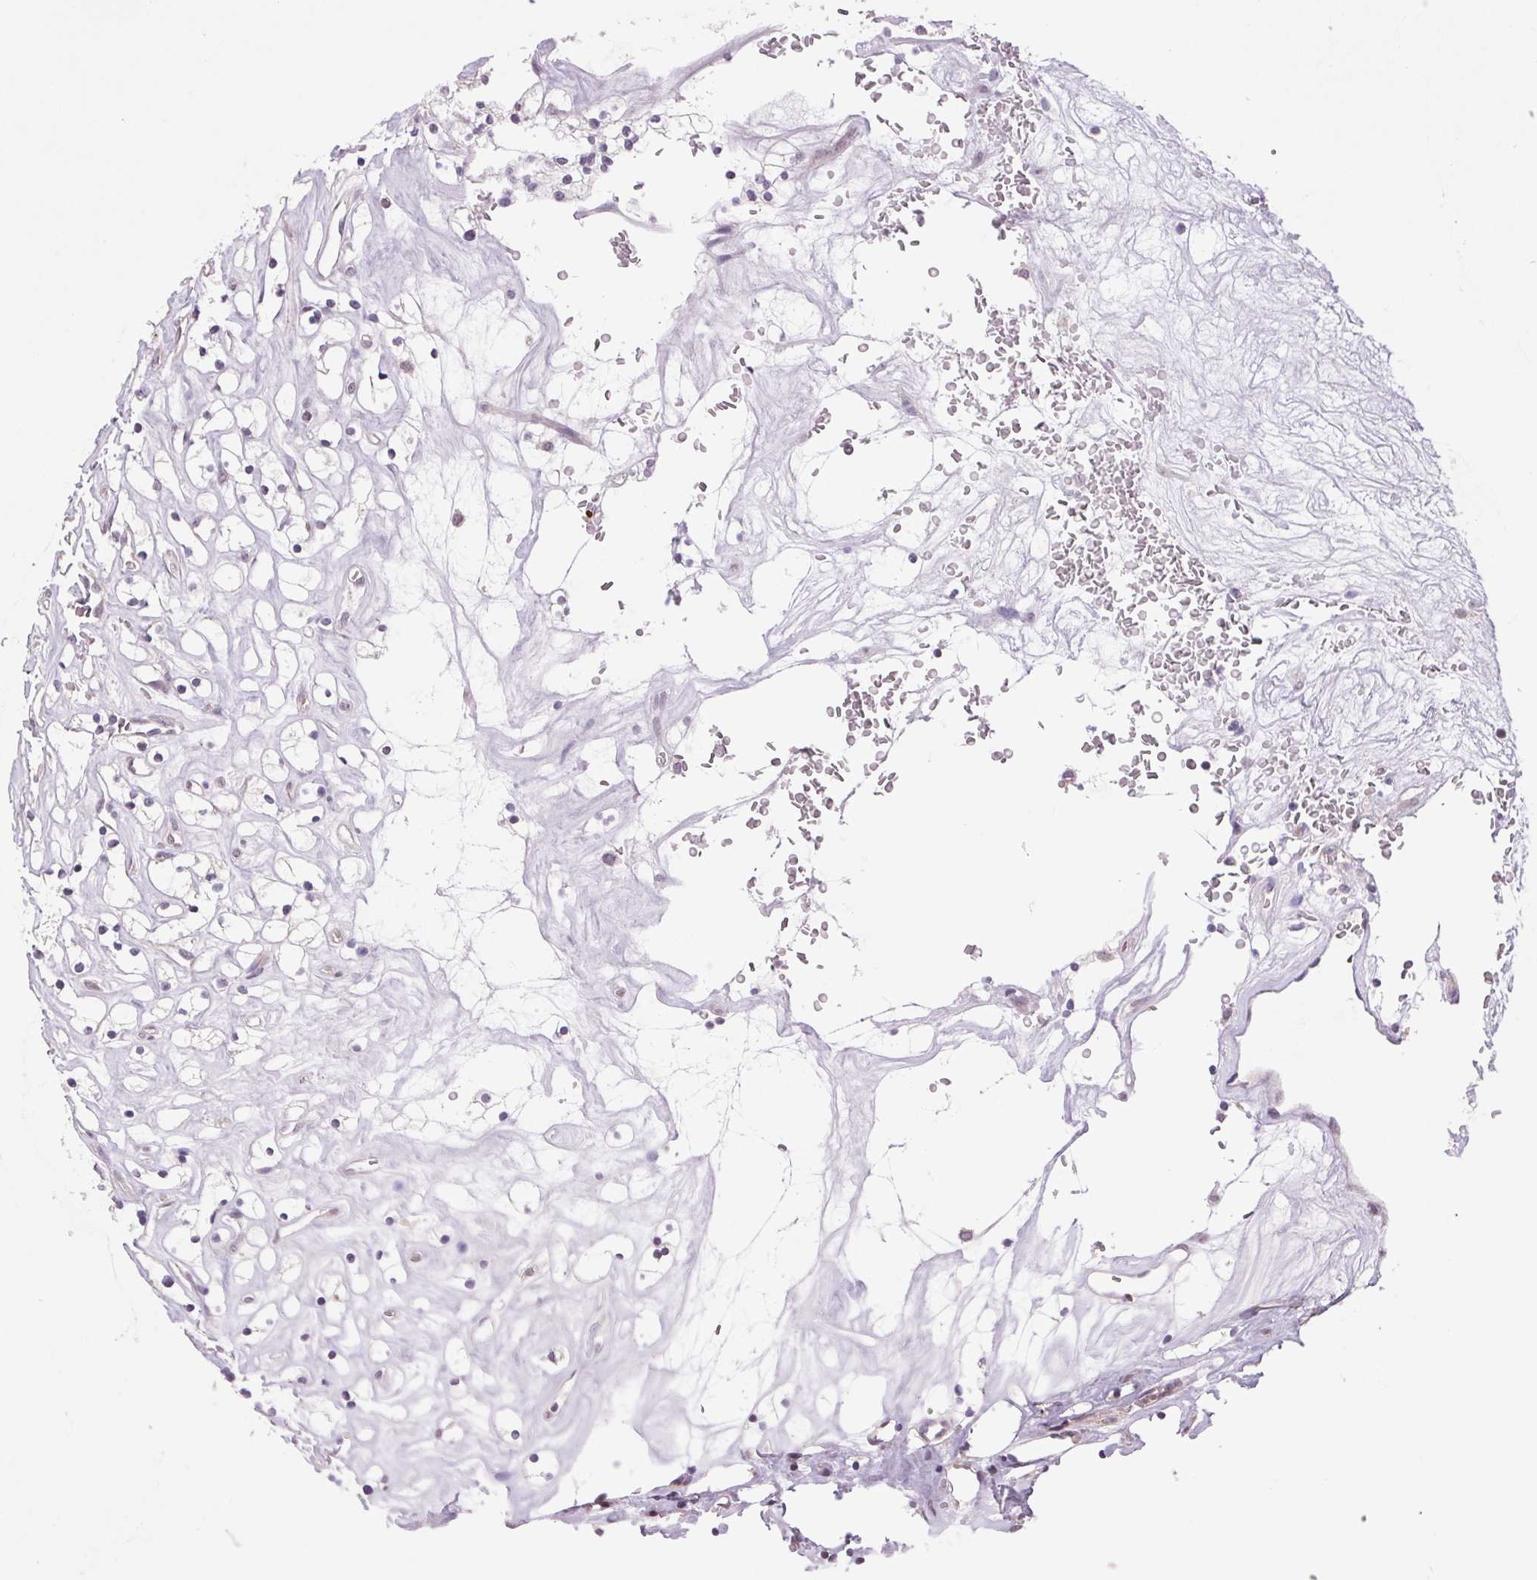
{"staining": {"intensity": "negative", "quantity": "none", "location": "none"}, "tissue": "renal cancer", "cell_type": "Tumor cells", "image_type": "cancer", "snomed": [{"axis": "morphology", "description": "Adenocarcinoma, NOS"}, {"axis": "topography", "description": "Kidney"}], "caption": "Immunohistochemistry (IHC) of renal cancer (adenocarcinoma) displays no positivity in tumor cells.", "gene": "VWA3B", "patient": {"sex": "female", "age": 64}}